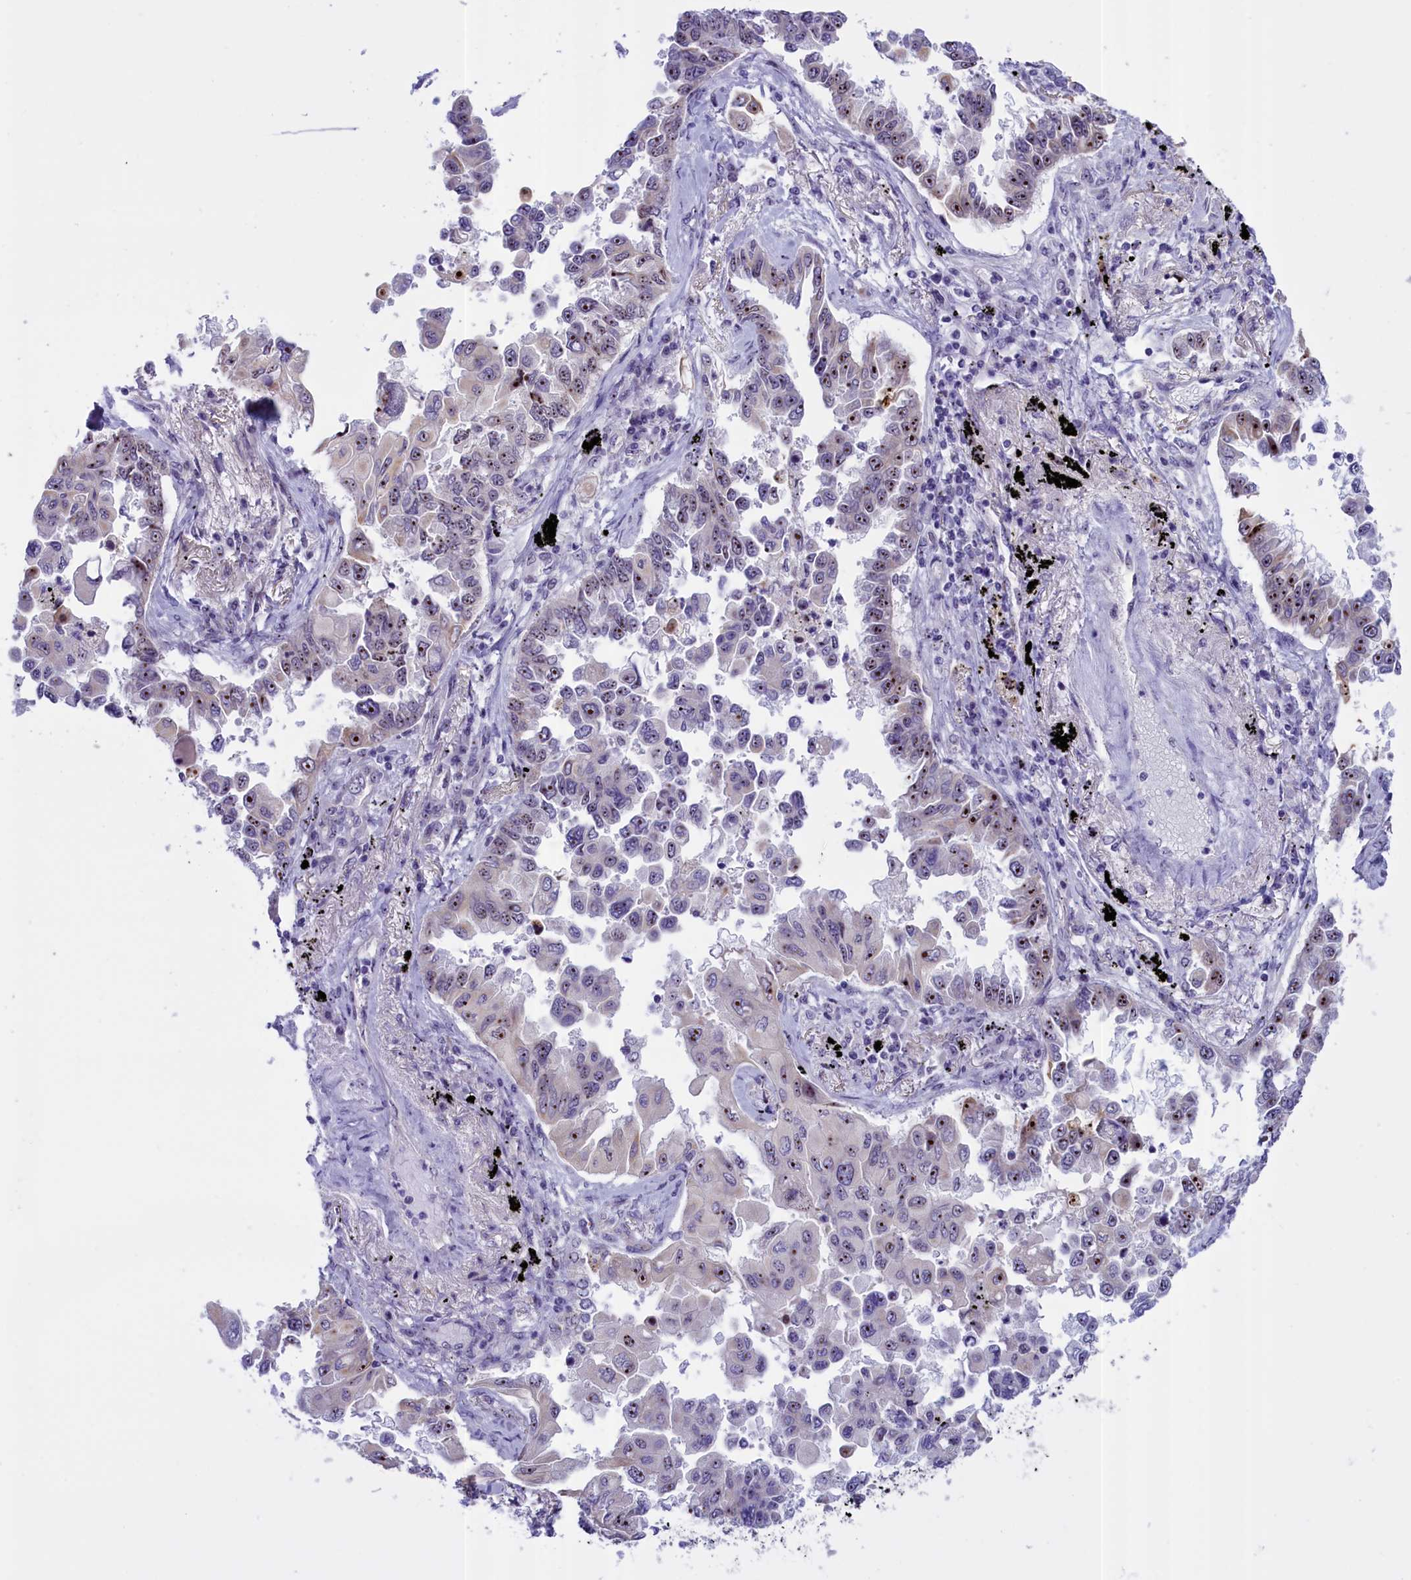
{"staining": {"intensity": "moderate", "quantity": ">75%", "location": "nuclear"}, "tissue": "lung cancer", "cell_type": "Tumor cells", "image_type": "cancer", "snomed": [{"axis": "morphology", "description": "Adenocarcinoma, NOS"}, {"axis": "topography", "description": "Lung"}], "caption": "Immunohistochemistry (IHC) of human lung cancer (adenocarcinoma) shows medium levels of moderate nuclear staining in approximately >75% of tumor cells. (DAB (3,3'-diaminobenzidine) IHC, brown staining for protein, blue staining for nuclei).", "gene": "TBL3", "patient": {"sex": "female", "age": 67}}